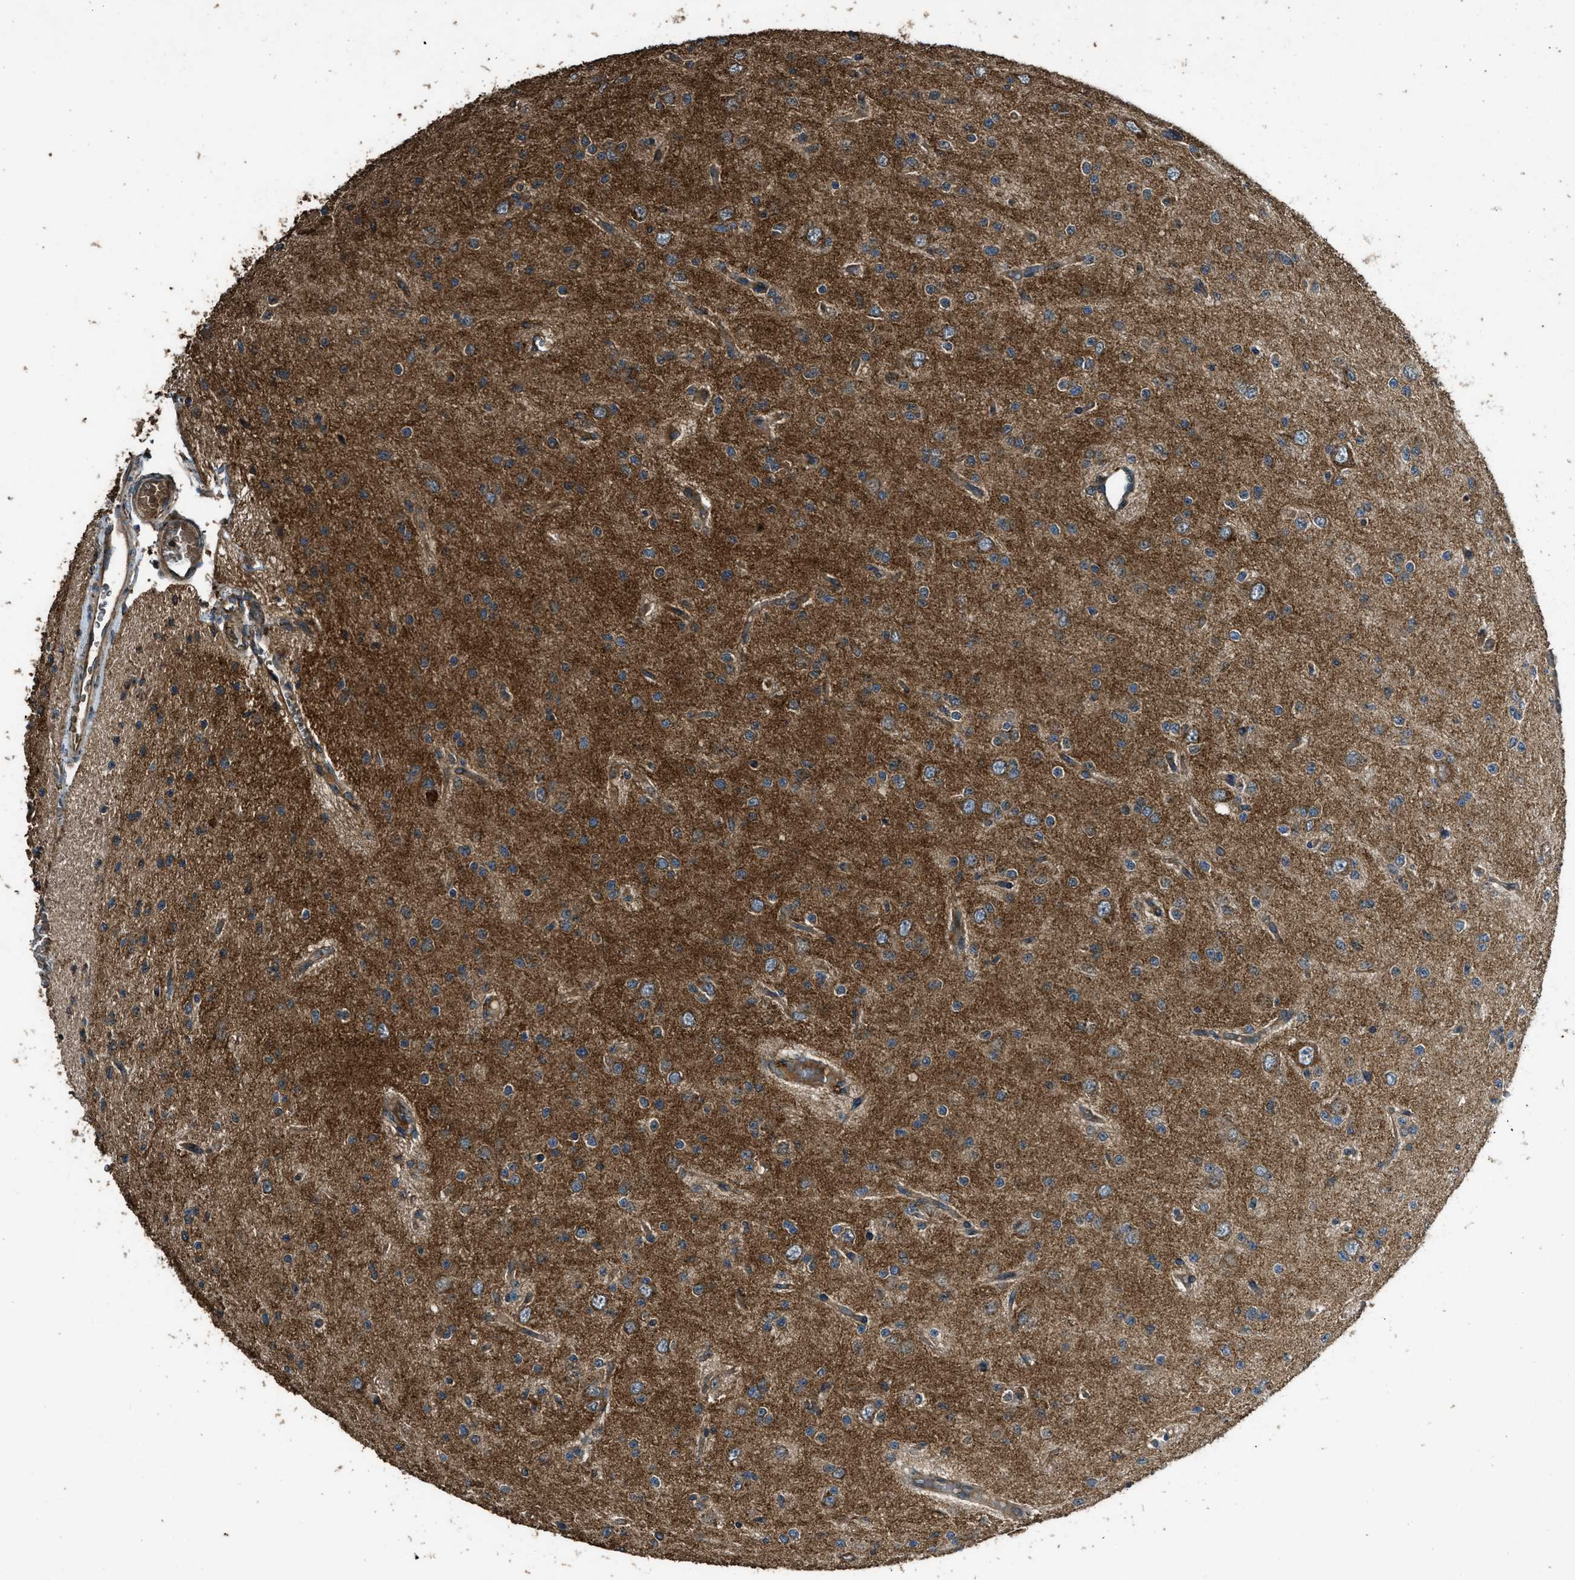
{"staining": {"intensity": "moderate", "quantity": ">75%", "location": "cytoplasmic/membranous"}, "tissue": "glioma", "cell_type": "Tumor cells", "image_type": "cancer", "snomed": [{"axis": "morphology", "description": "Glioma, malignant, Low grade"}, {"axis": "topography", "description": "Brain"}], "caption": "Low-grade glioma (malignant) tissue reveals moderate cytoplasmic/membranous staining in approximately >75% of tumor cells, visualized by immunohistochemistry. Using DAB (3,3'-diaminobenzidine) (brown) and hematoxylin (blue) stains, captured at high magnification using brightfield microscopy.", "gene": "MAP3K8", "patient": {"sex": "male", "age": 38}}